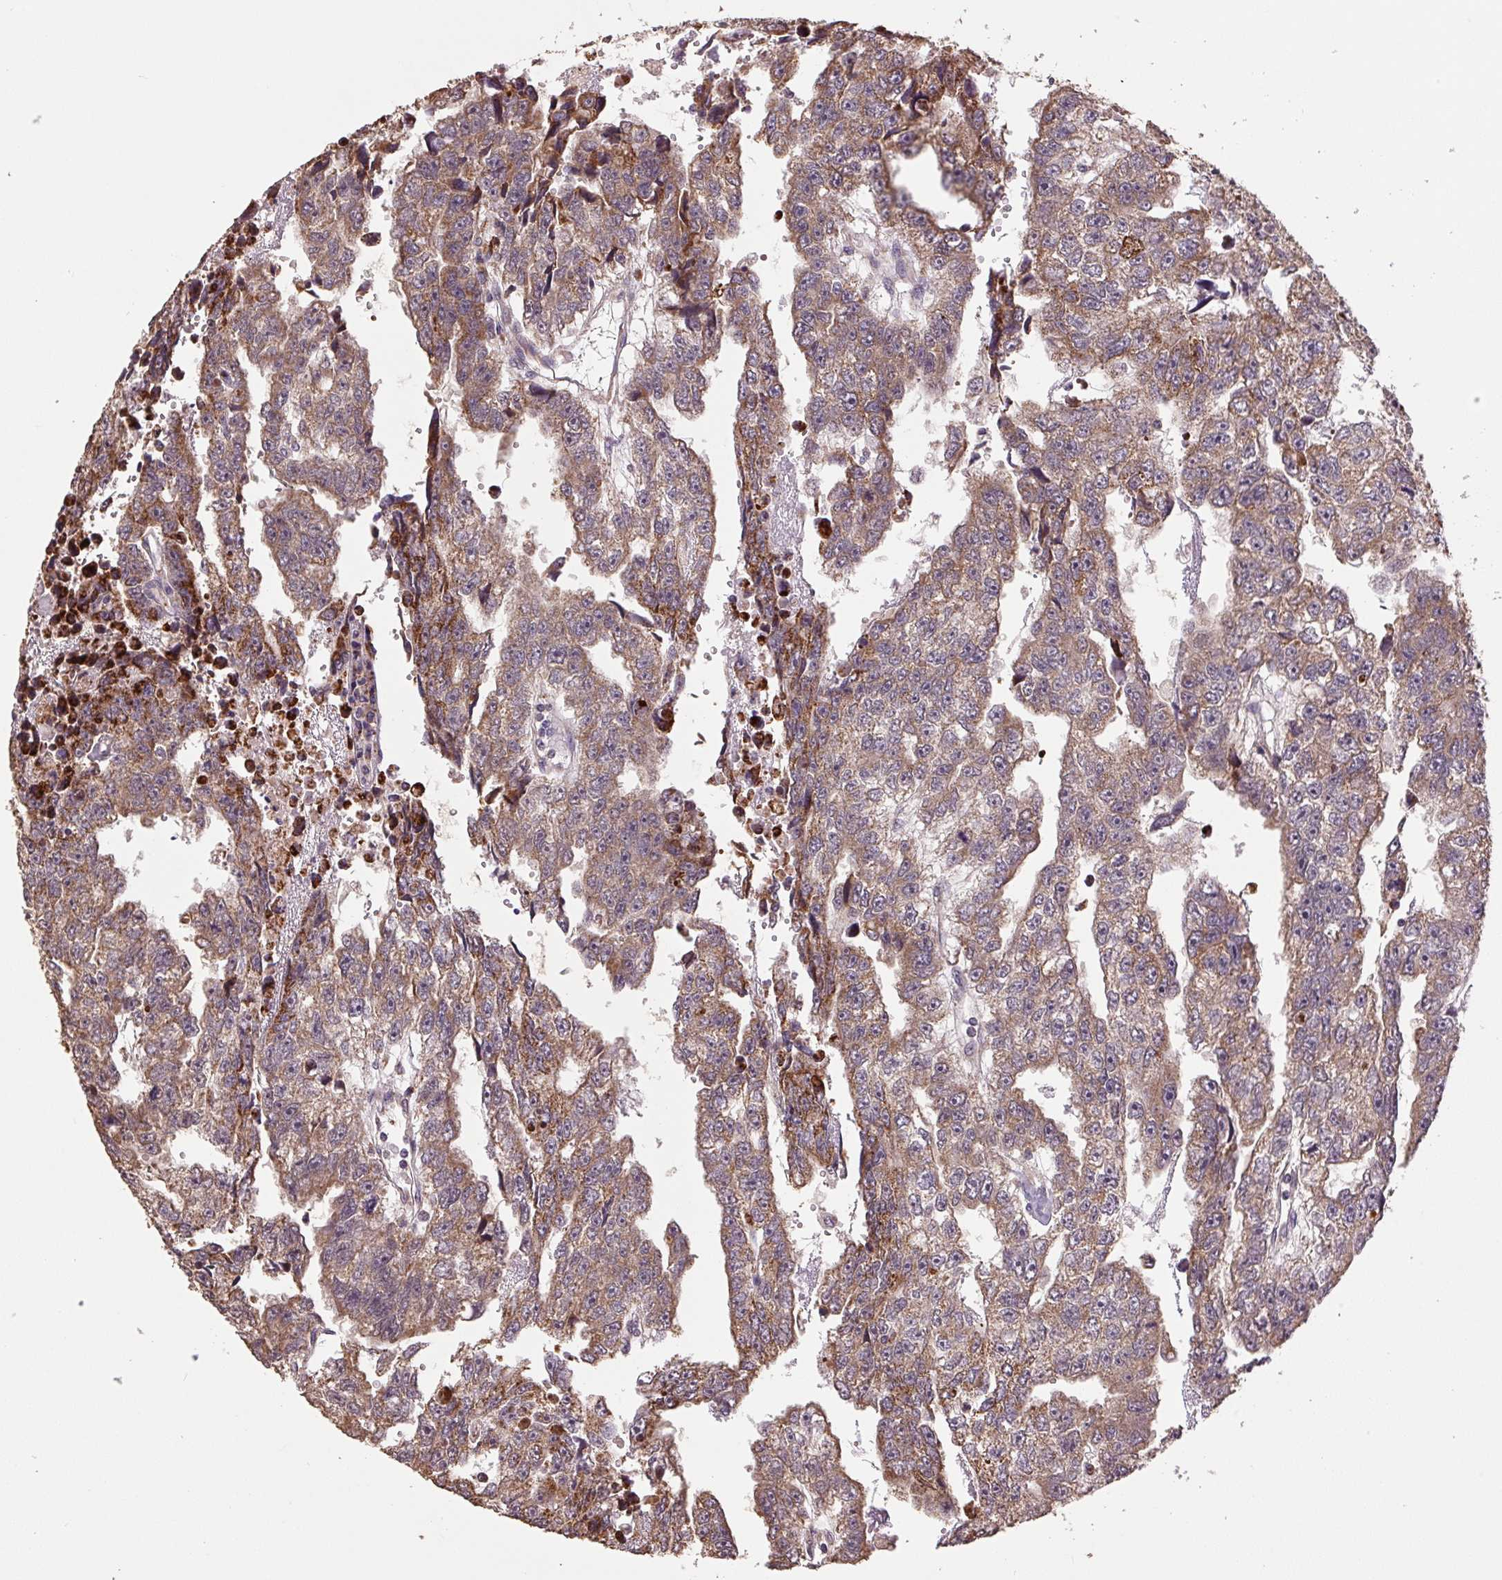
{"staining": {"intensity": "moderate", "quantity": ">75%", "location": "cytoplasmic/membranous"}, "tissue": "testis cancer", "cell_type": "Tumor cells", "image_type": "cancer", "snomed": [{"axis": "morphology", "description": "Carcinoma, Embryonal, NOS"}, {"axis": "topography", "description": "Testis"}], "caption": "Immunohistochemistry of testis cancer displays medium levels of moderate cytoplasmic/membranous expression in about >75% of tumor cells. The protein is stained brown, and the nuclei are stained in blue (DAB (3,3'-diaminobenzidine) IHC with brightfield microscopy, high magnification).", "gene": "TMEM160", "patient": {"sex": "male", "age": 20}}